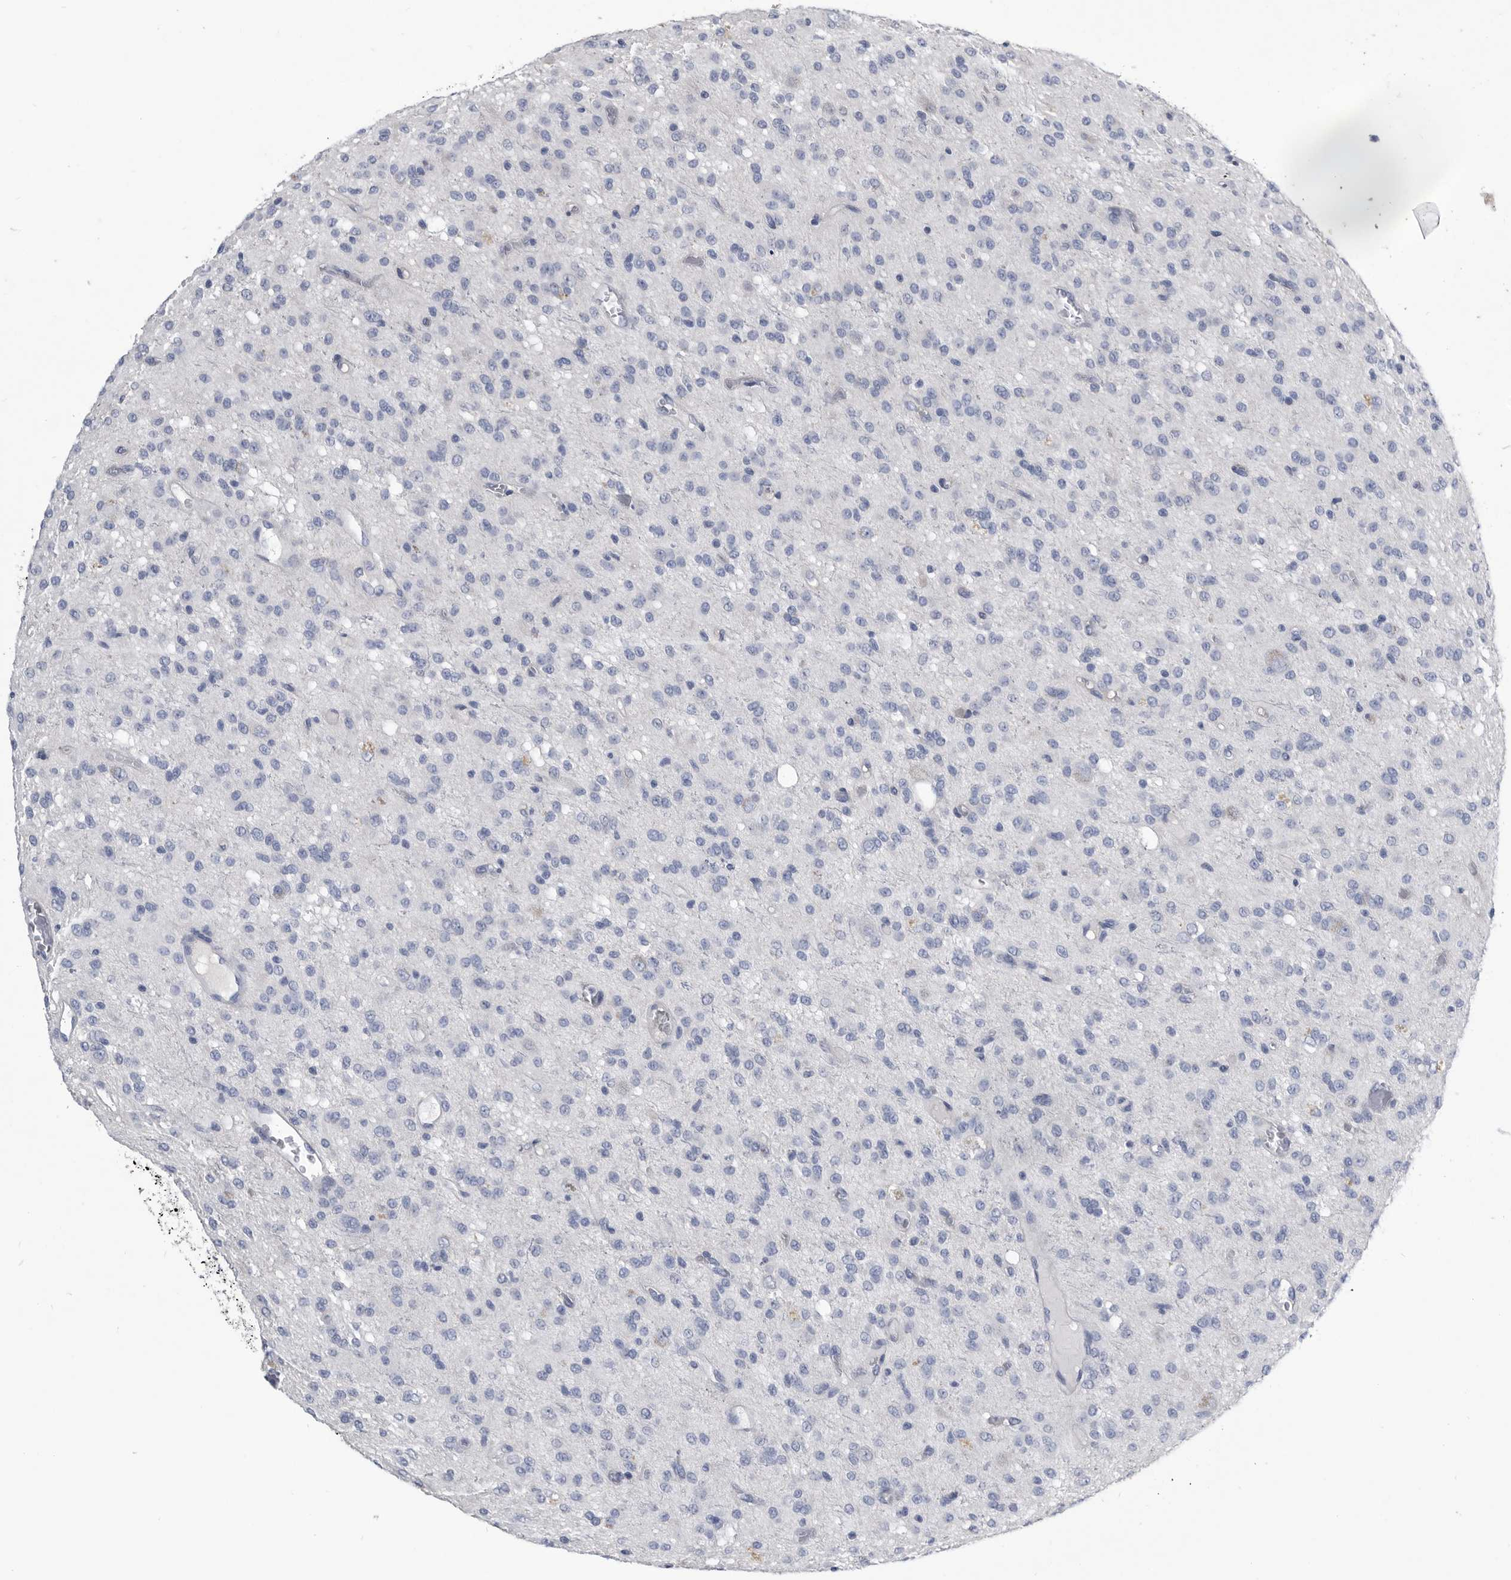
{"staining": {"intensity": "negative", "quantity": "none", "location": "none"}, "tissue": "glioma", "cell_type": "Tumor cells", "image_type": "cancer", "snomed": [{"axis": "morphology", "description": "Glioma, malignant, High grade"}, {"axis": "topography", "description": "Brain"}], "caption": "This is an immunohistochemistry (IHC) micrograph of human glioma. There is no staining in tumor cells.", "gene": "BTBD6", "patient": {"sex": "female", "age": 59}}